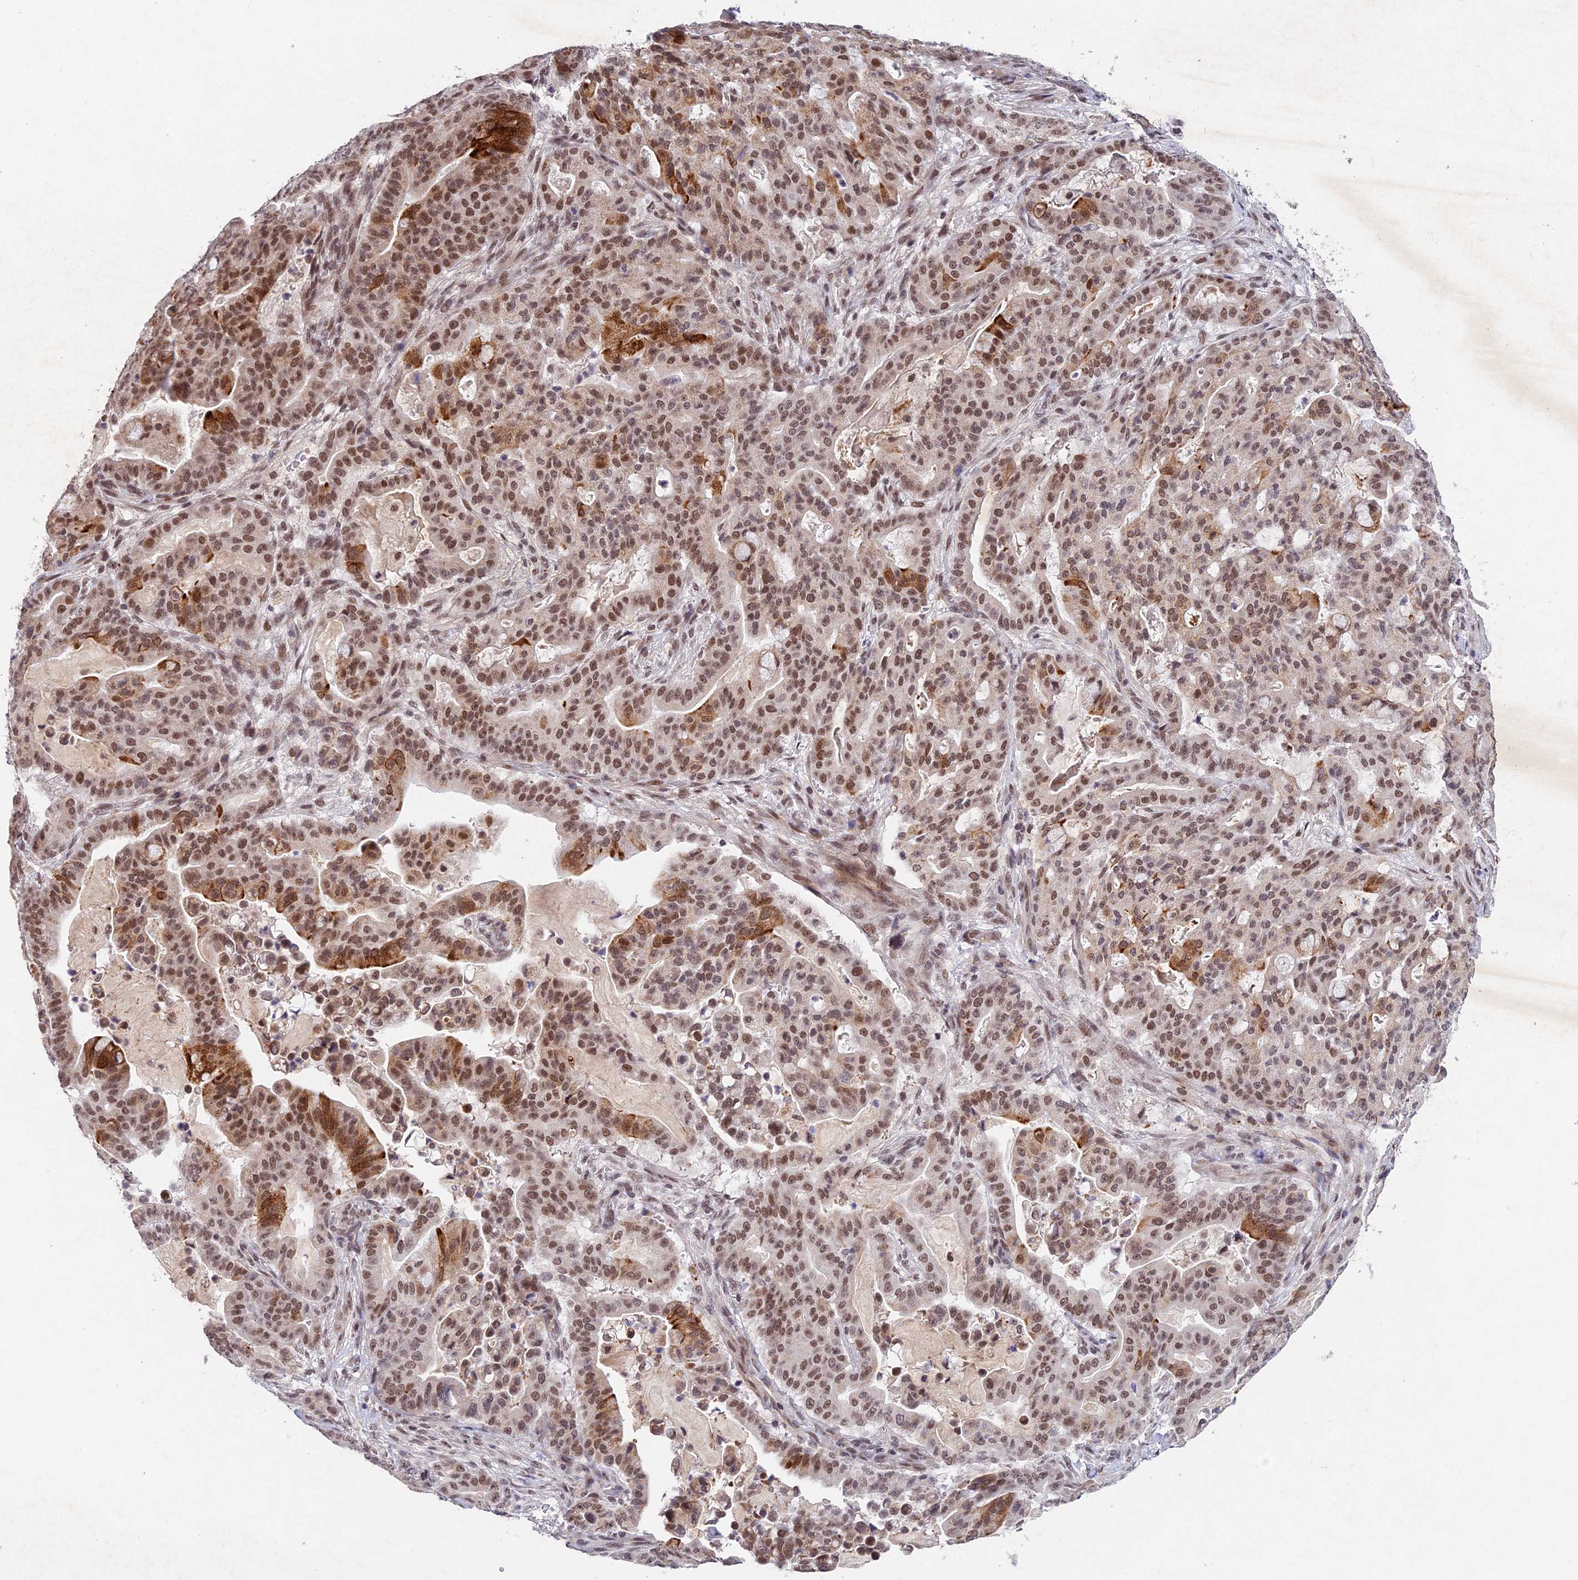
{"staining": {"intensity": "moderate", "quantity": ">75%", "location": "cytoplasmic/membranous,nuclear"}, "tissue": "pancreatic cancer", "cell_type": "Tumor cells", "image_type": "cancer", "snomed": [{"axis": "morphology", "description": "Adenocarcinoma, NOS"}, {"axis": "topography", "description": "Pancreas"}], "caption": "Pancreatic cancer (adenocarcinoma) stained with a protein marker shows moderate staining in tumor cells.", "gene": "RAVER1", "patient": {"sex": "male", "age": 63}}